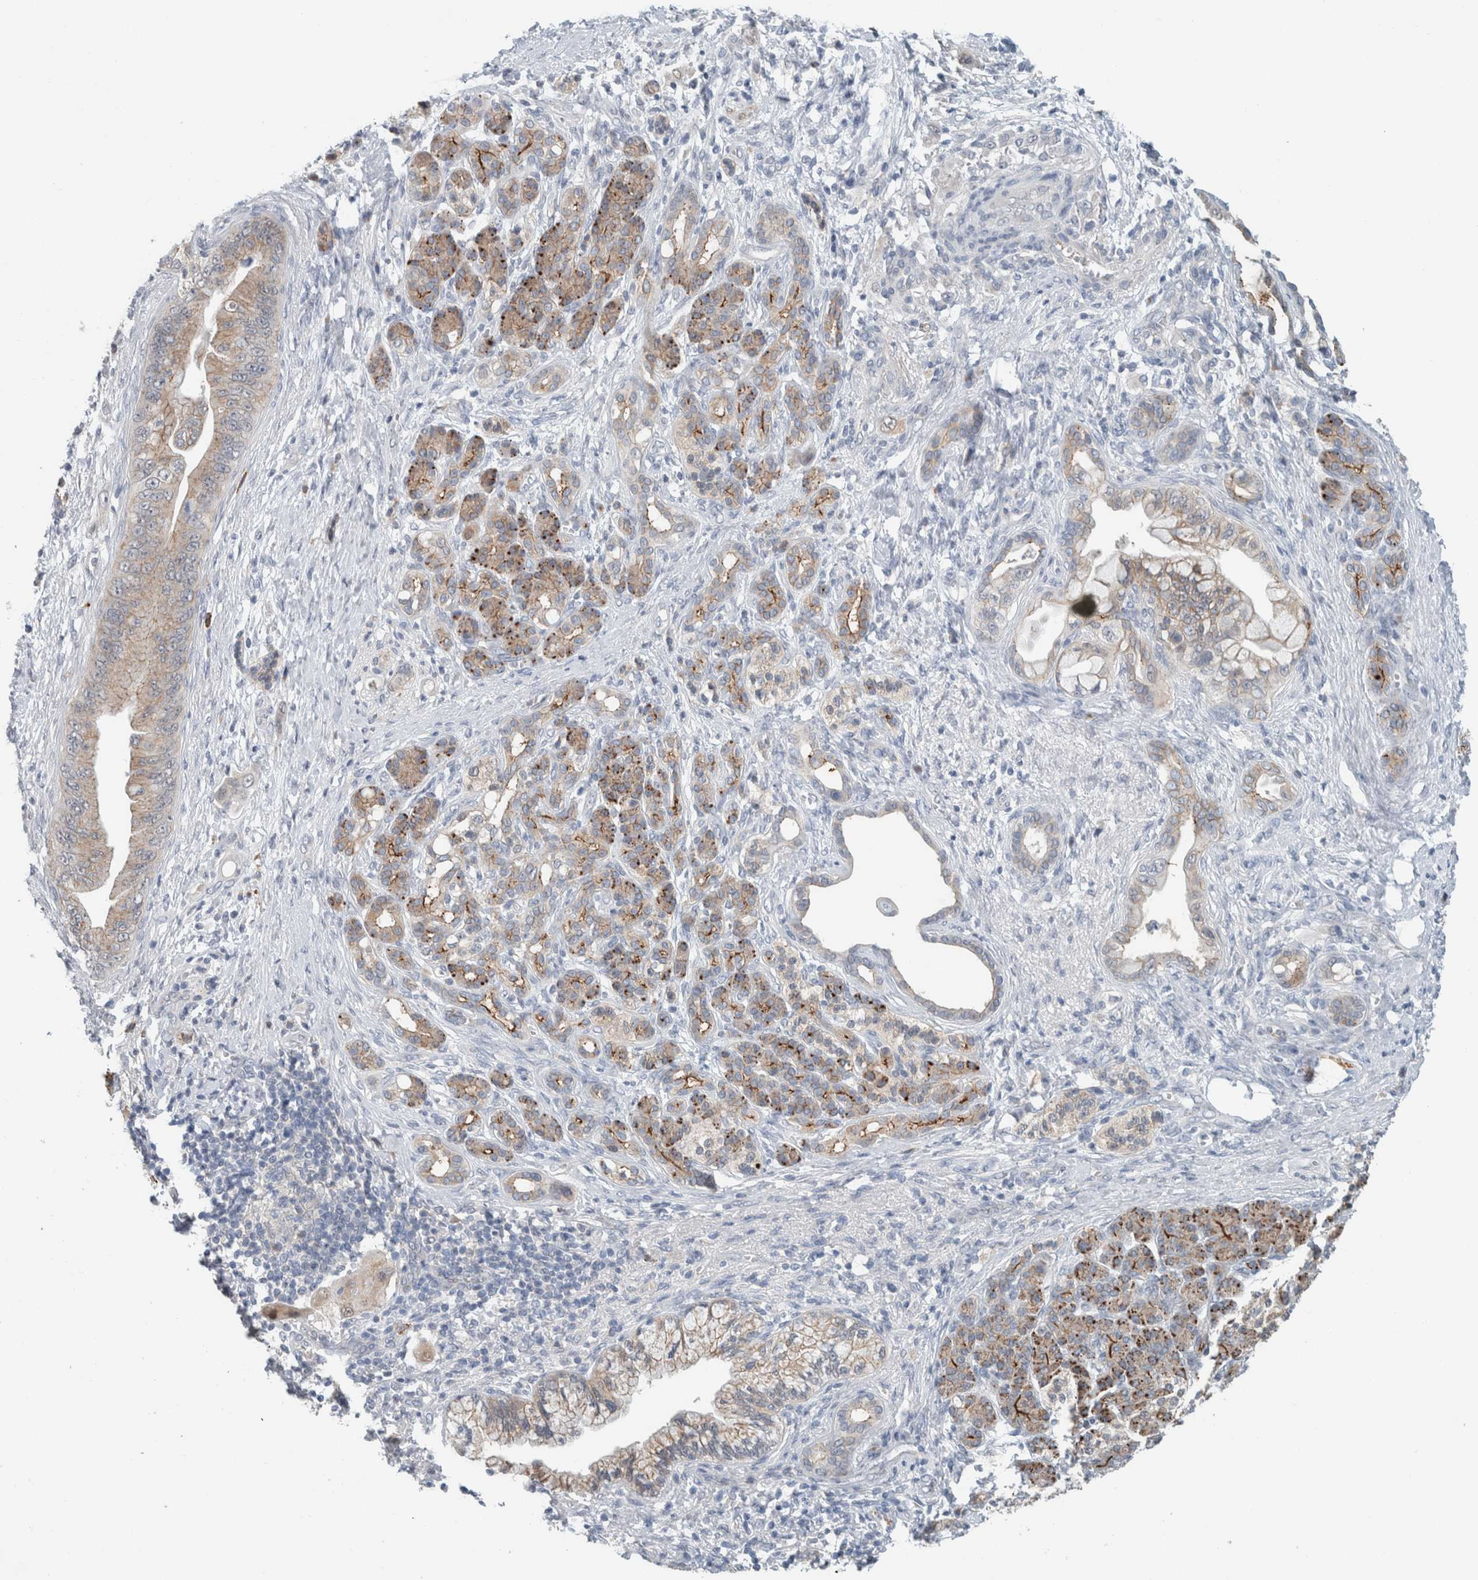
{"staining": {"intensity": "moderate", "quantity": ">75%", "location": "cytoplasmic/membranous"}, "tissue": "pancreatic cancer", "cell_type": "Tumor cells", "image_type": "cancer", "snomed": [{"axis": "morphology", "description": "Adenocarcinoma, NOS"}, {"axis": "topography", "description": "Pancreas"}], "caption": "Immunohistochemical staining of human pancreatic cancer (adenocarcinoma) demonstrates medium levels of moderate cytoplasmic/membranous staining in approximately >75% of tumor cells. (DAB (3,3'-diaminobenzidine) = brown stain, brightfield microscopy at high magnification).", "gene": "CRAT", "patient": {"sex": "male", "age": 59}}